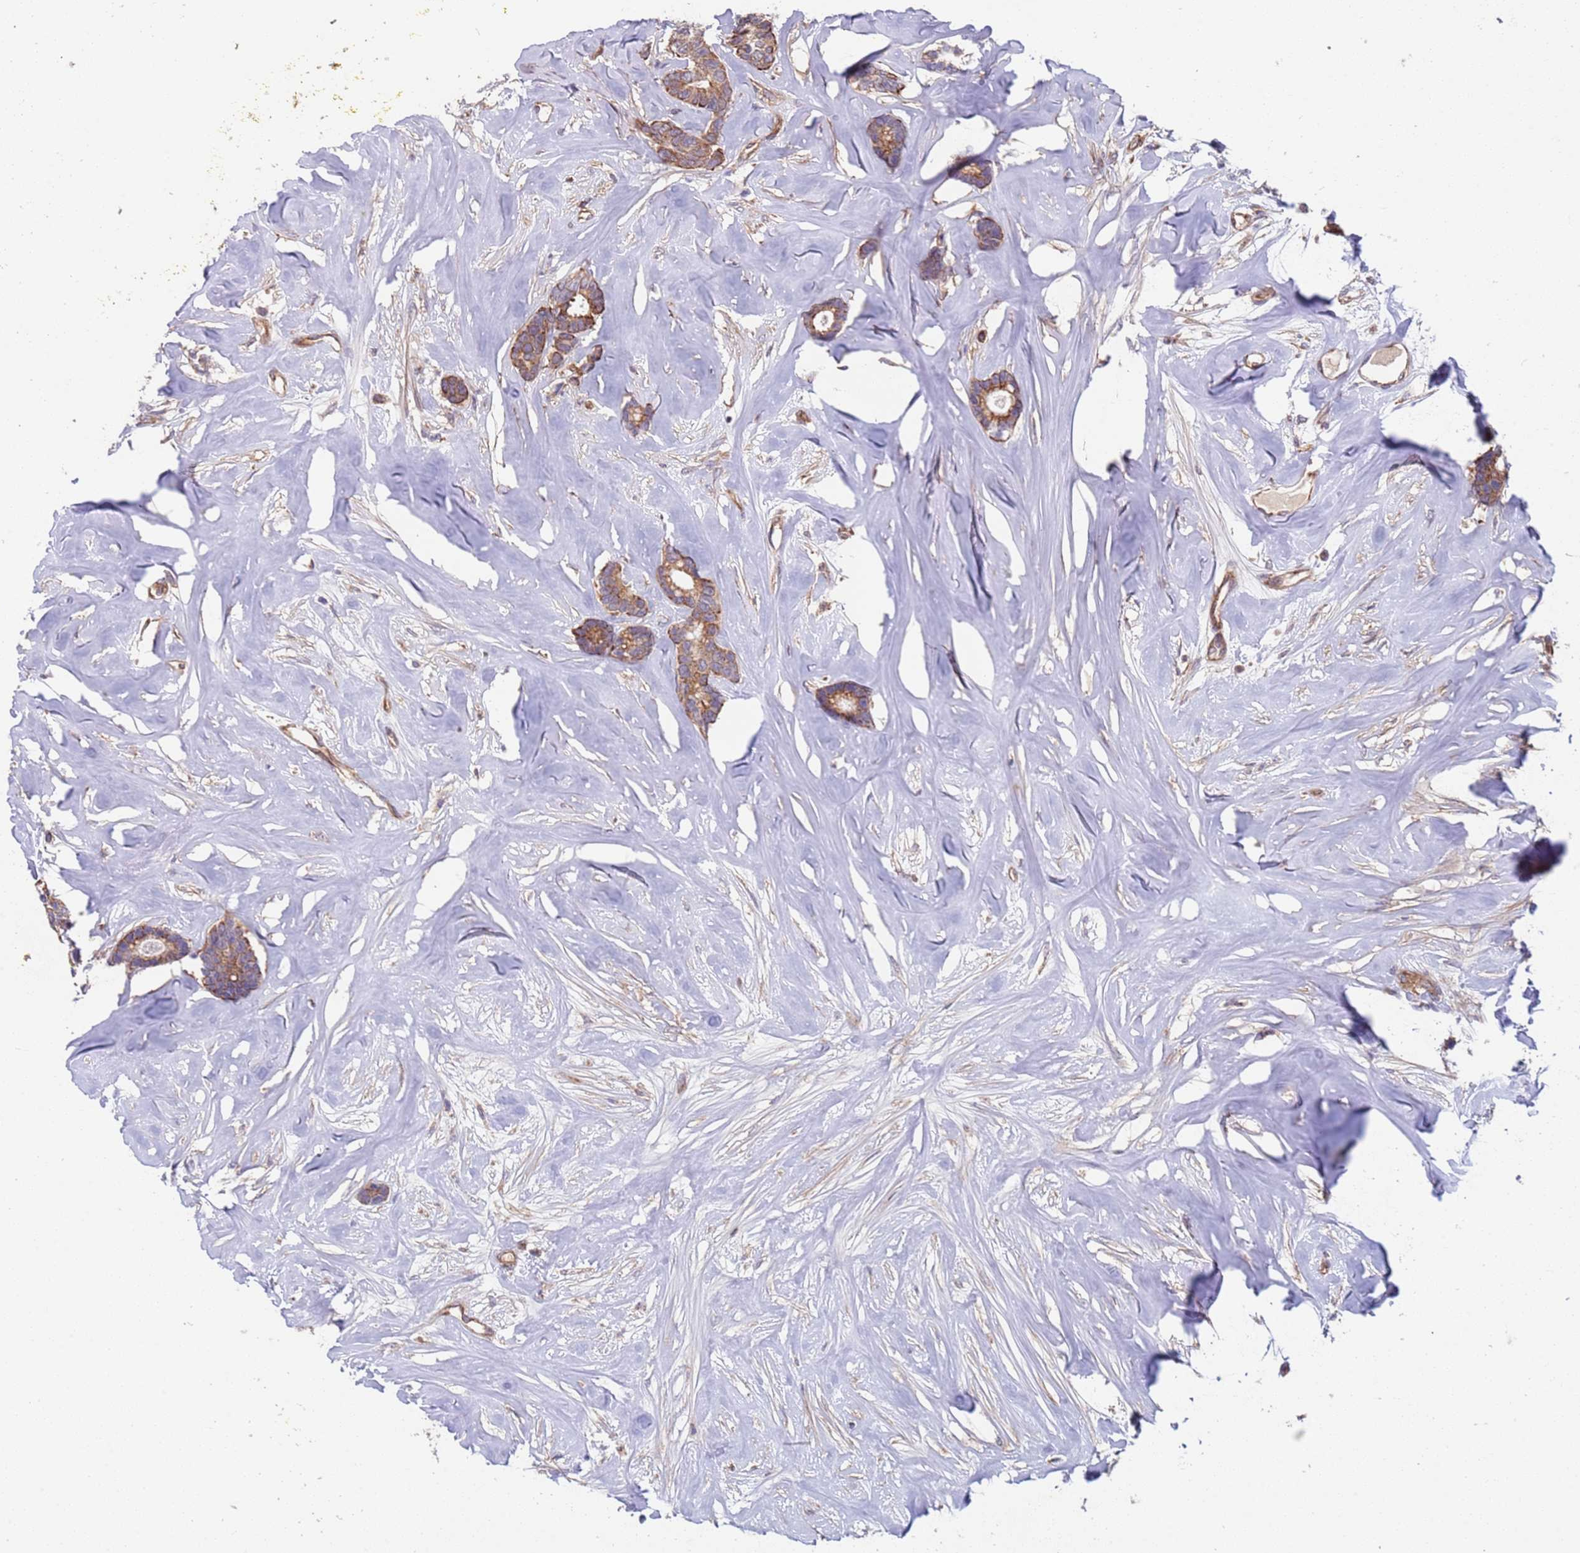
{"staining": {"intensity": "moderate", "quantity": ">75%", "location": "cytoplasmic/membranous"}, "tissue": "breast cancer", "cell_type": "Tumor cells", "image_type": "cancer", "snomed": [{"axis": "morphology", "description": "Duct carcinoma"}, {"axis": "topography", "description": "Breast"}], "caption": "The immunohistochemical stain shows moderate cytoplasmic/membranous positivity in tumor cells of breast cancer (intraductal carcinoma) tissue. The staining was performed using DAB (3,3'-diaminobenzidine), with brown indicating positive protein expression. Nuclei are stained blue with hematoxylin.", "gene": "ACAD8", "patient": {"sex": "female", "age": 87}}